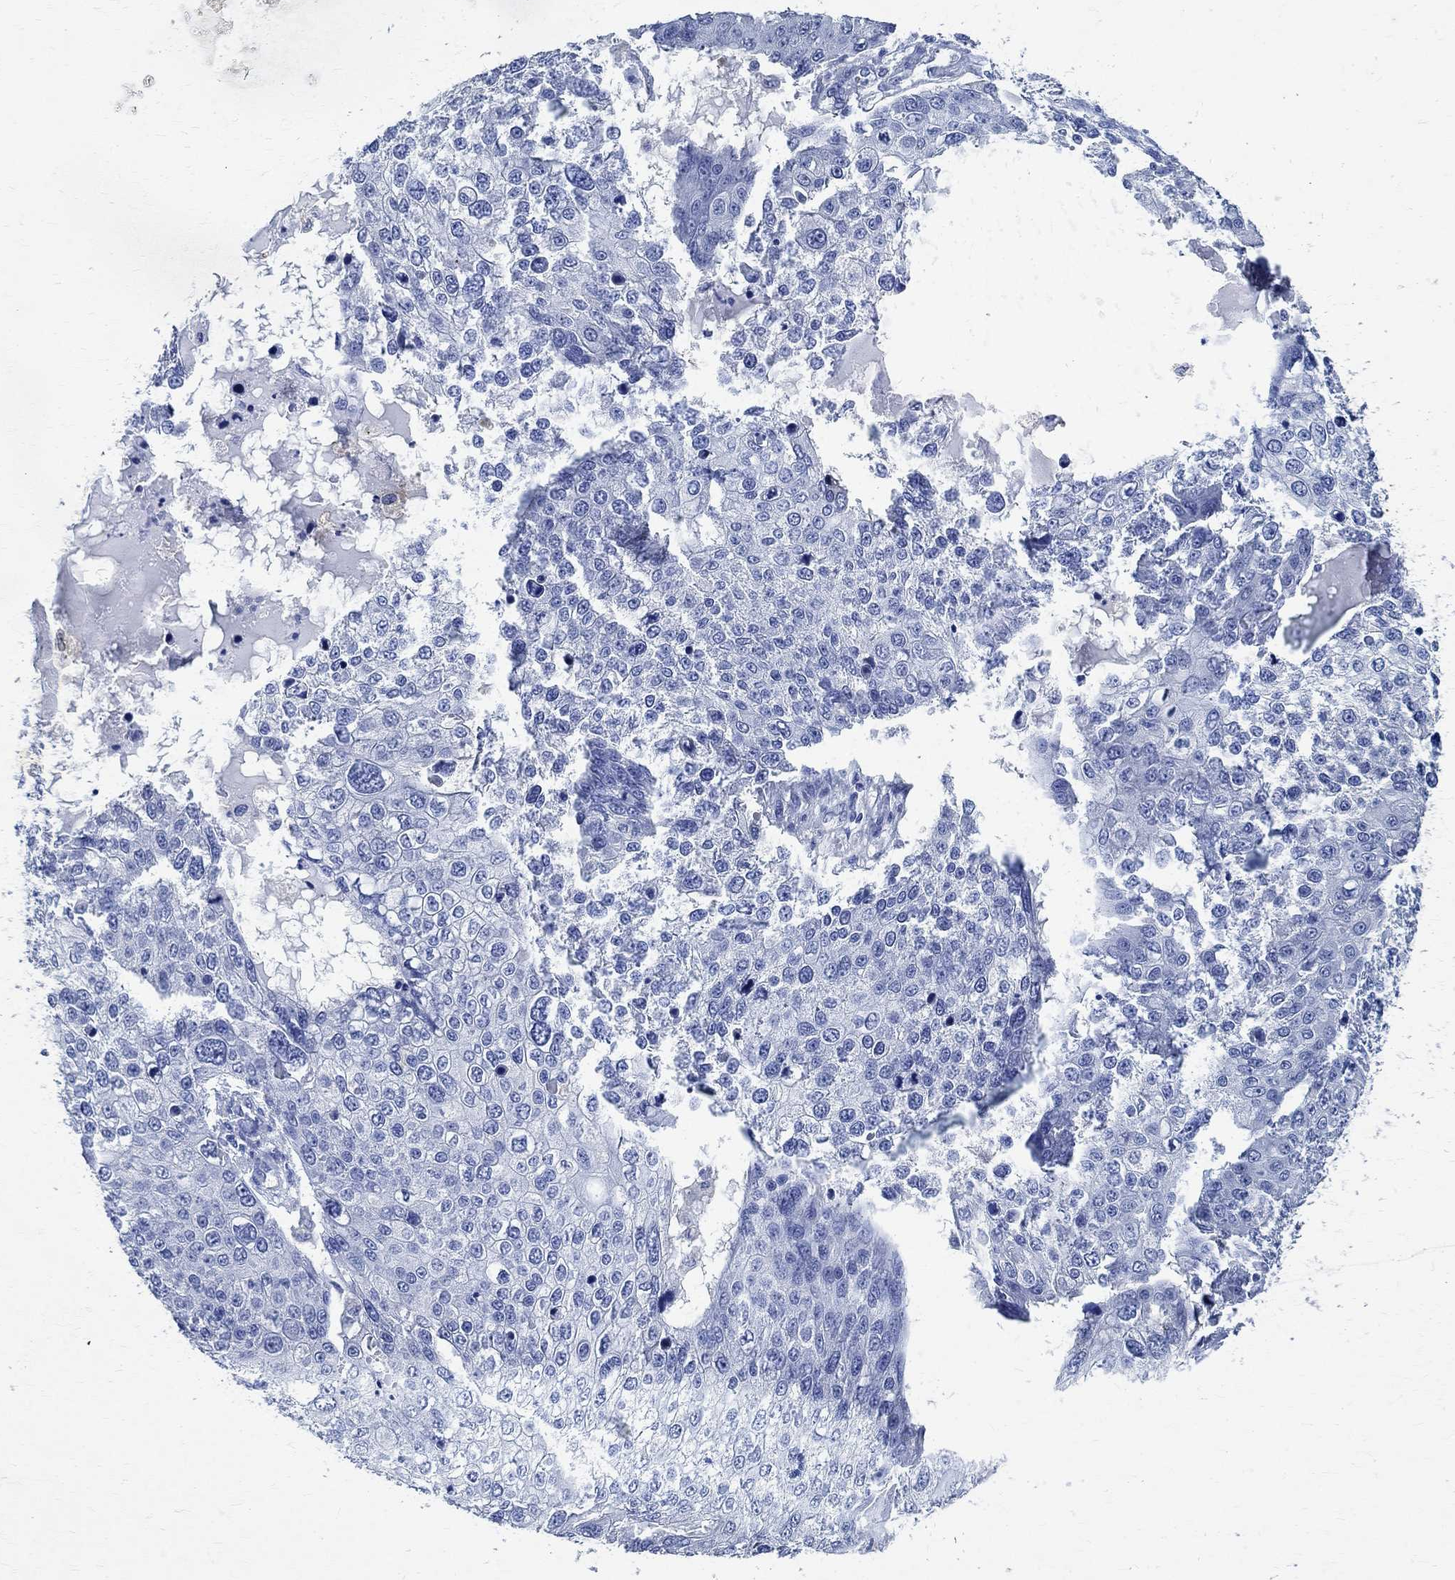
{"staining": {"intensity": "negative", "quantity": "none", "location": "none"}, "tissue": "skin cancer", "cell_type": "Tumor cells", "image_type": "cancer", "snomed": [{"axis": "morphology", "description": "Squamous cell carcinoma, NOS"}, {"axis": "topography", "description": "Skin"}], "caption": "High magnification brightfield microscopy of squamous cell carcinoma (skin) stained with DAB (brown) and counterstained with hematoxylin (blue): tumor cells show no significant expression. (Brightfield microscopy of DAB (3,3'-diaminobenzidine) immunohistochemistry at high magnification).", "gene": "TMEM221", "patient": {"sex": "male", "age": 71}}